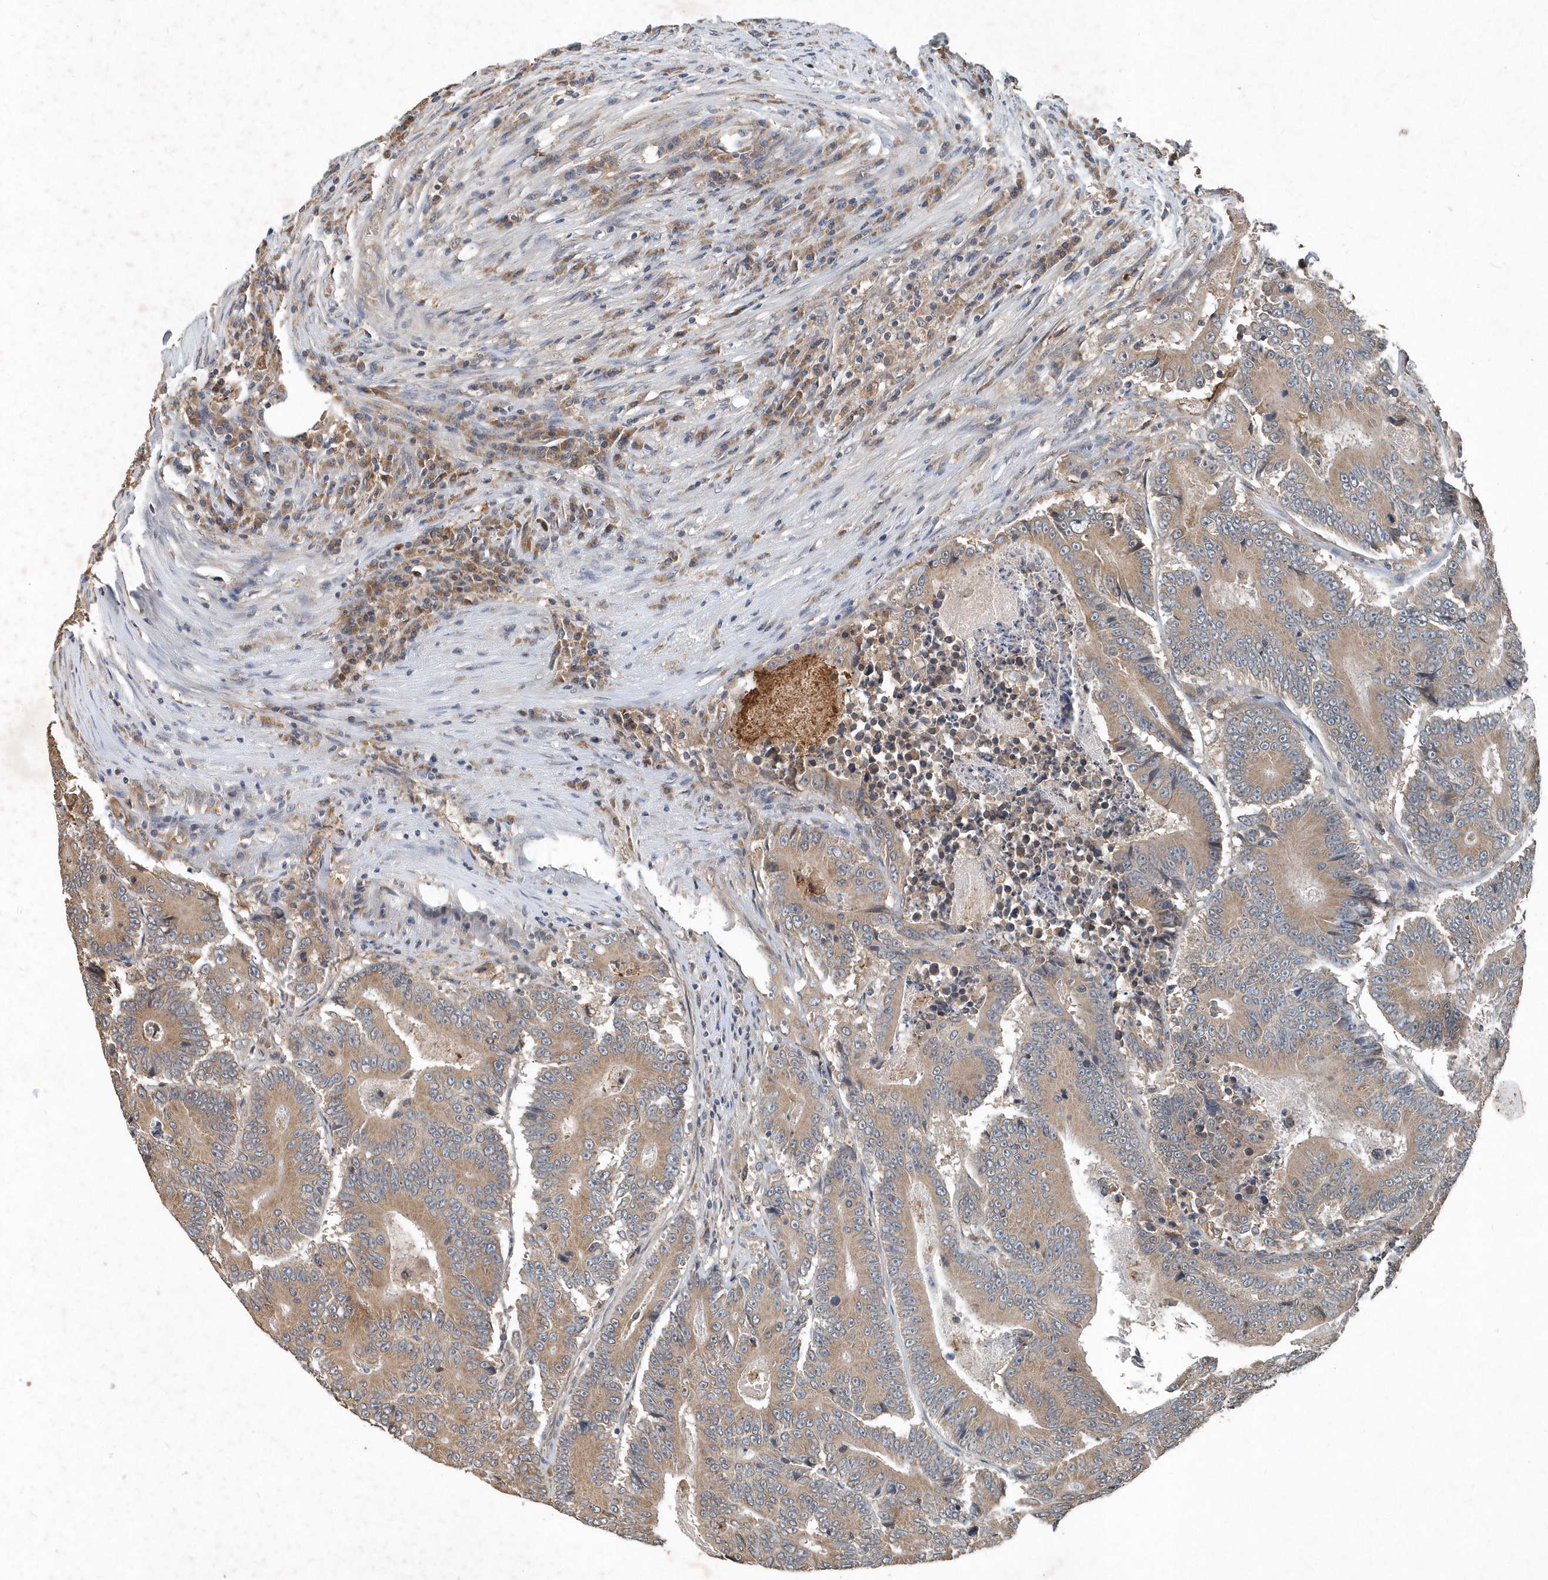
{"staining": {"intensity": "weak", "quantity": ">75%", "location": "cytoplasmic/membranous"}, "tissue": "colorectal cancer", "cell_type": "Tumor cells", "image_type": "cancer", "snomed": [{"axis": "morphology", "description": "Adenocarcinoma, NOS"}, {"axis": "topography", "description": "Colon"}], "caption": "IHC of colorectal cancer shows low levels of weak cytoplasmic/membranous expression in about >75% of tumor cells. (Brightfield microscopy of DAB IHC at high magnification).", "gene": "SCFD2", "patient": {"sex": "male", "age": 83}}